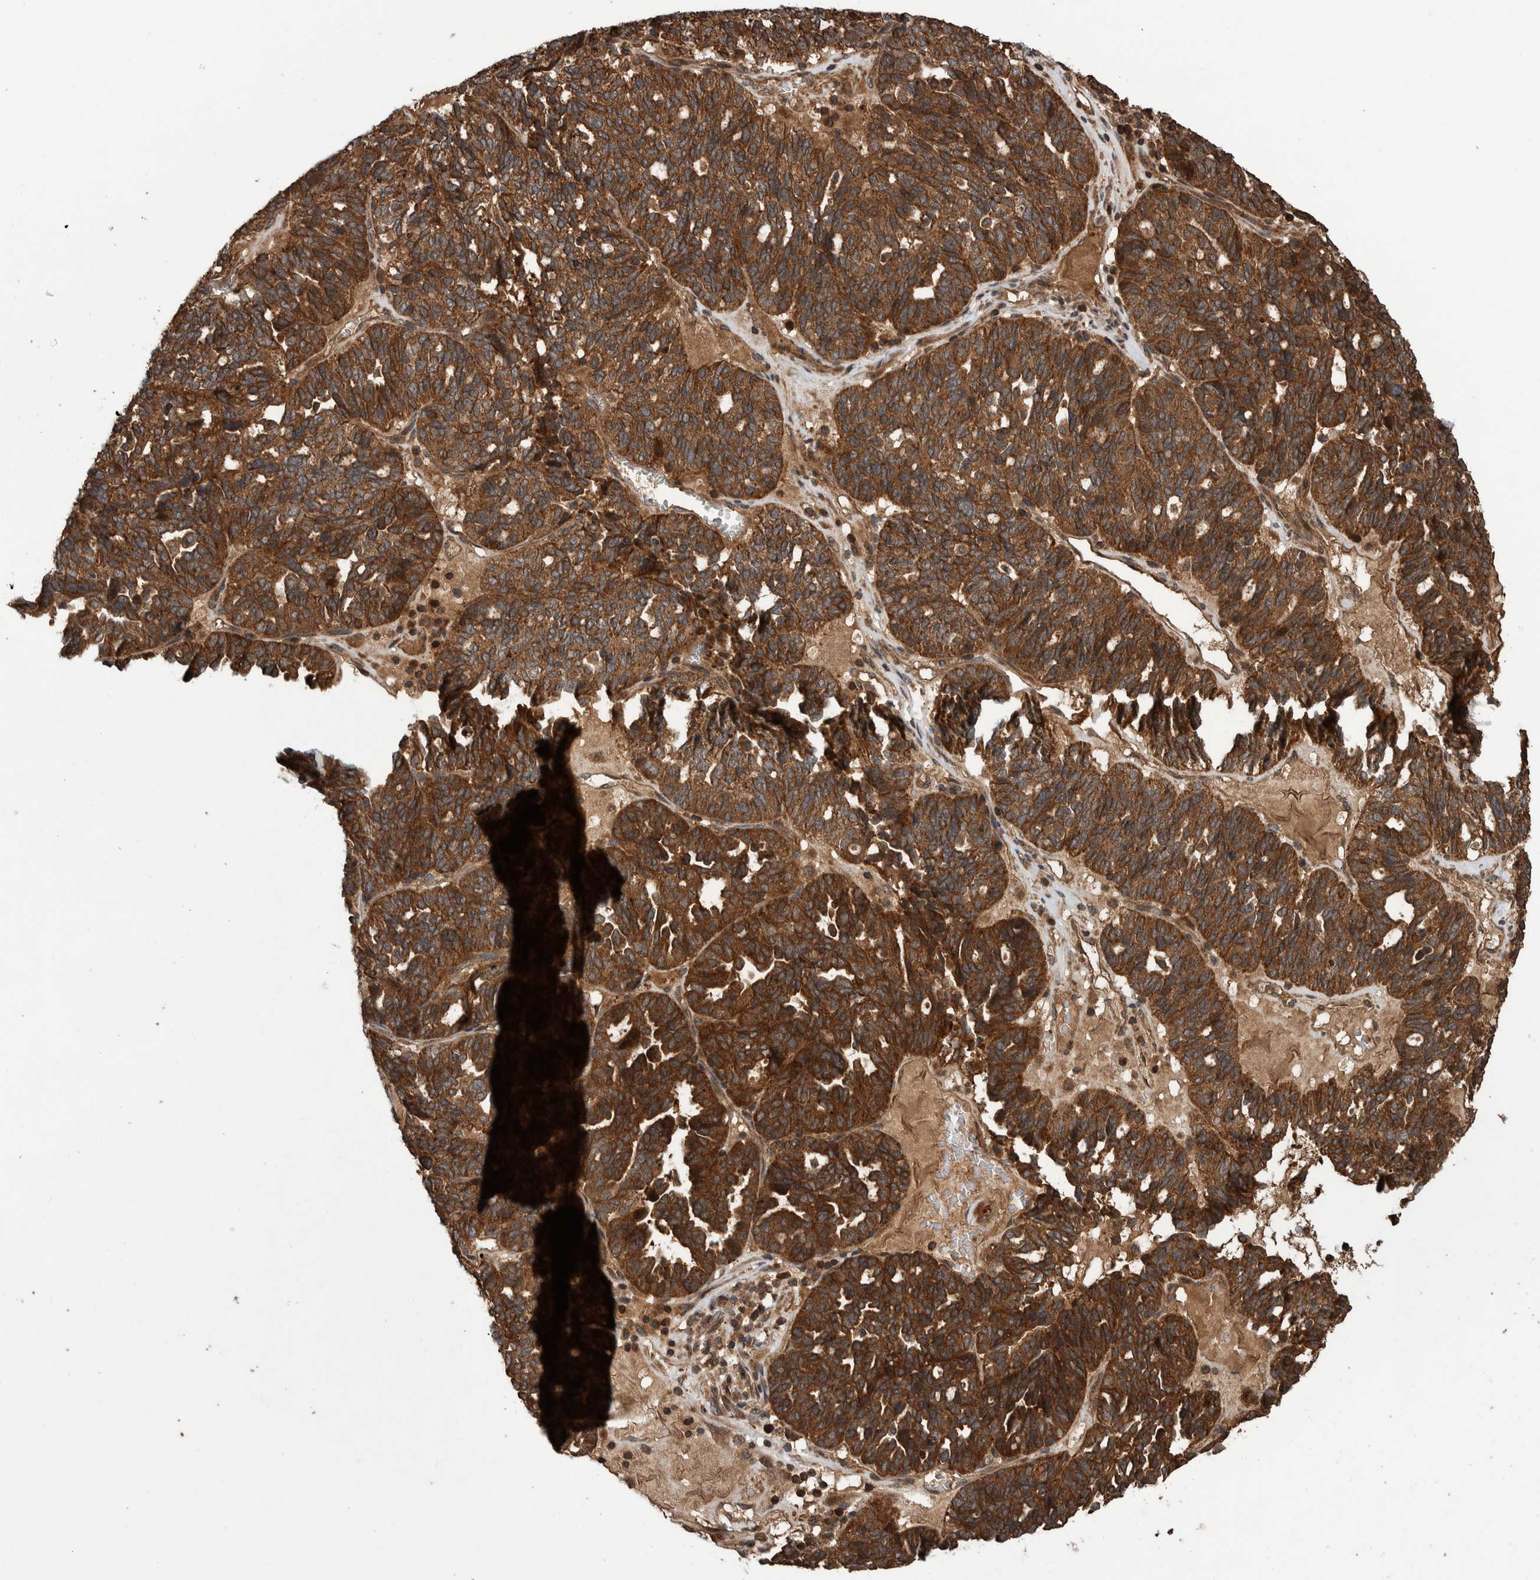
{"staining": {"intensity": "strong", "quantity": ">75%", "location": "cytoplasmic/membranous"}, "tissue": "ovarian cancer", "cell_type": "Tumor cells", "image_type": "cancer", "snomed": [{"axis": "morphology", "description": "Cystadenocarcinoma, serous, NOS"}, {"axis": "topography", "description": "Ovary"}], "caption": "Protein expression analysis of human serous cystadenocarcinoma (ovarian) reveals strong cytoplasmic/membranous positivity in about >75% of tumor cells. (DAB IHC with brightfield microscopy, high magnification).", "gene": "VBP1", "patient": {"sex": "female", "age": 59}}